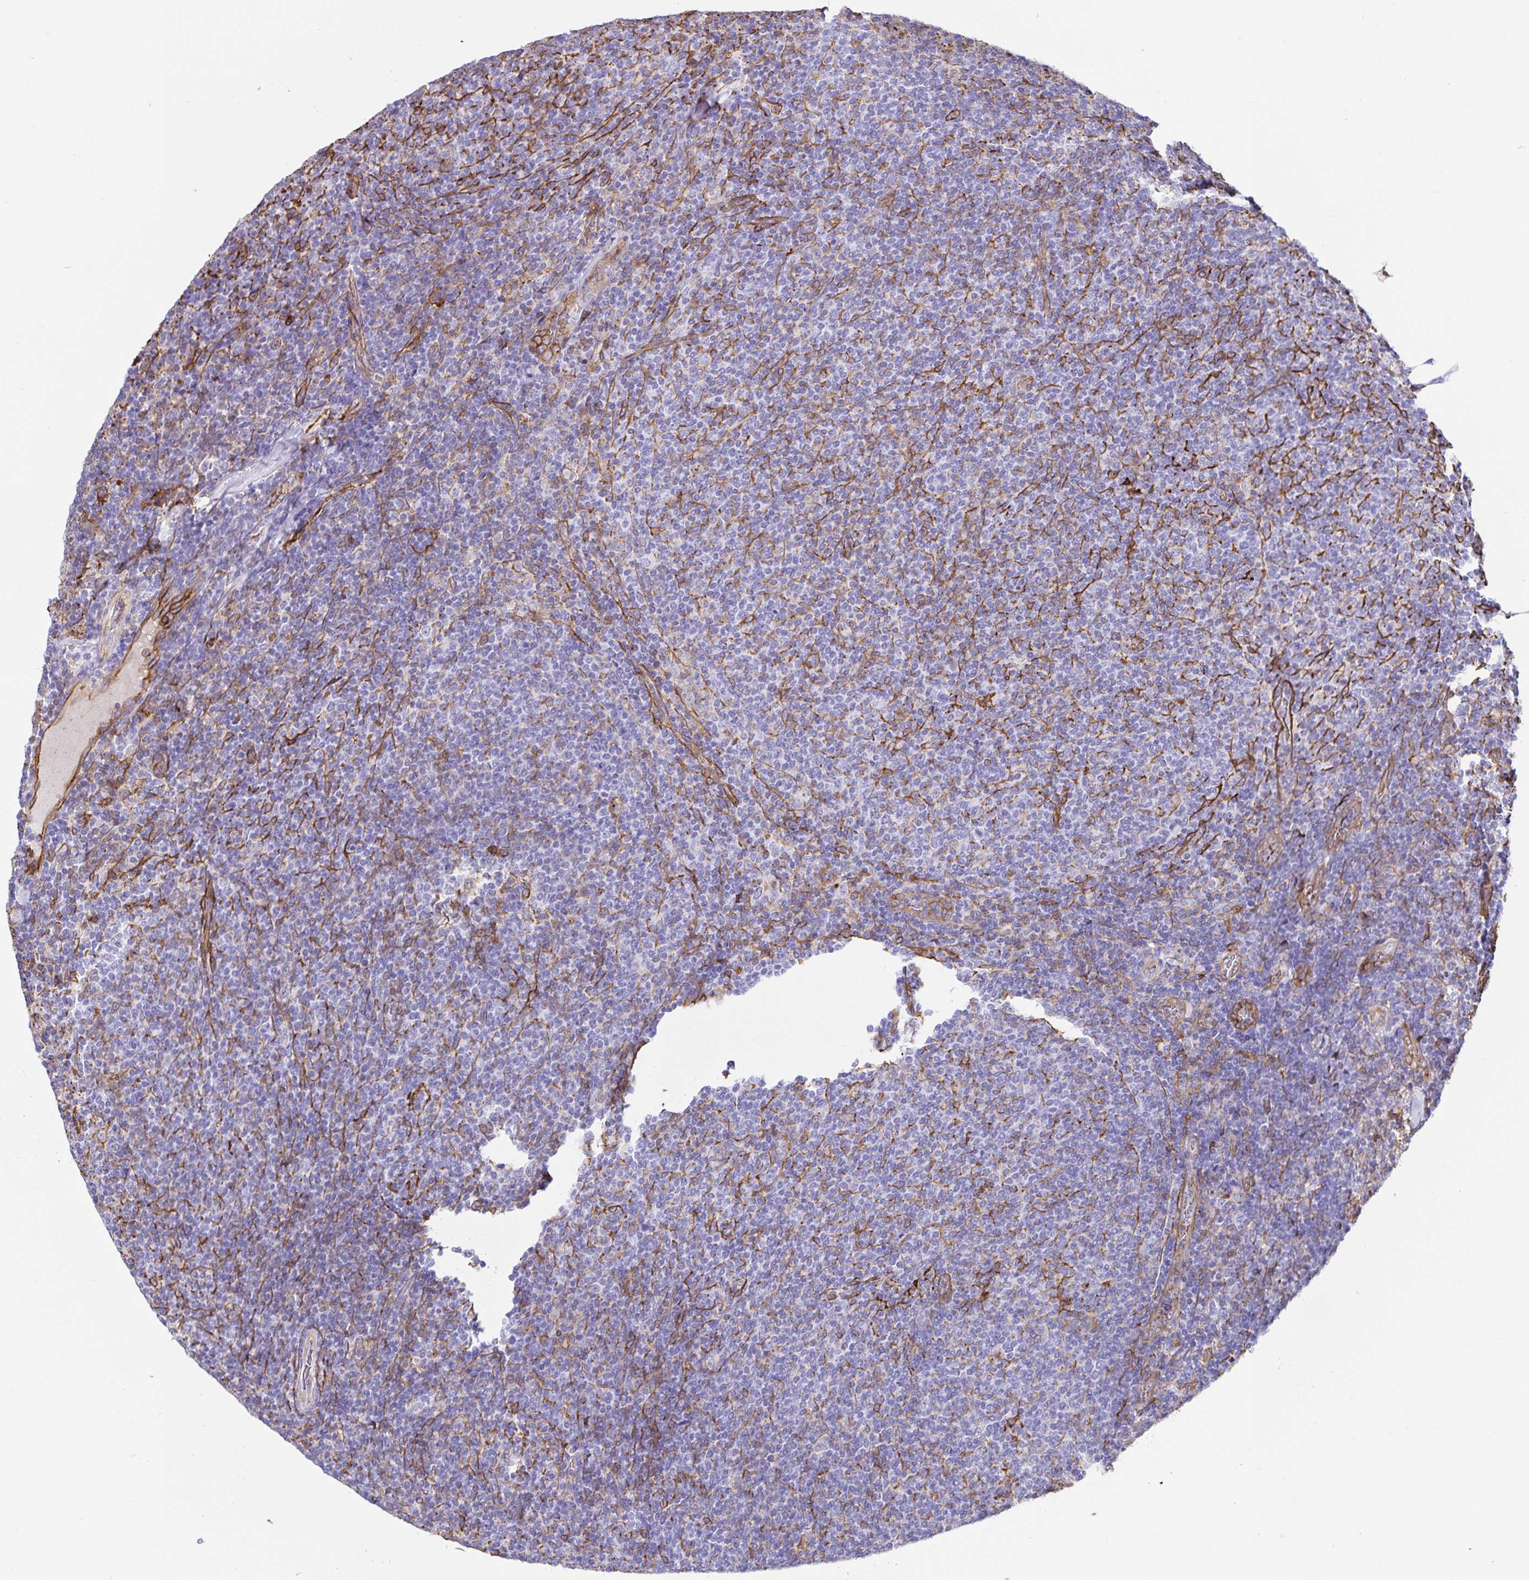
{"staining": {"intensity": "negative", "quantity": "none", "location": "none"}, "tissue": "lymphoma", "cell_type": "Tumor cells", "image_type": "cancer", "snomed": [{"axis": "morphology", "description": "Malignant lymphoma, non-Hodgkin's type, Low grade"}, {"axis": "topography", "description": "Lymph node"}], "caption": "IHC of human malignant lymphoma, non-Hodgkin's type (low-grade) reveals no expression in tumor cells. (DAB (3,3'-diaminobenzidine) immunohistochemistry, high magnification).", "gene": "ANXA2", "patient": {"sex": "male", "age": 52}}